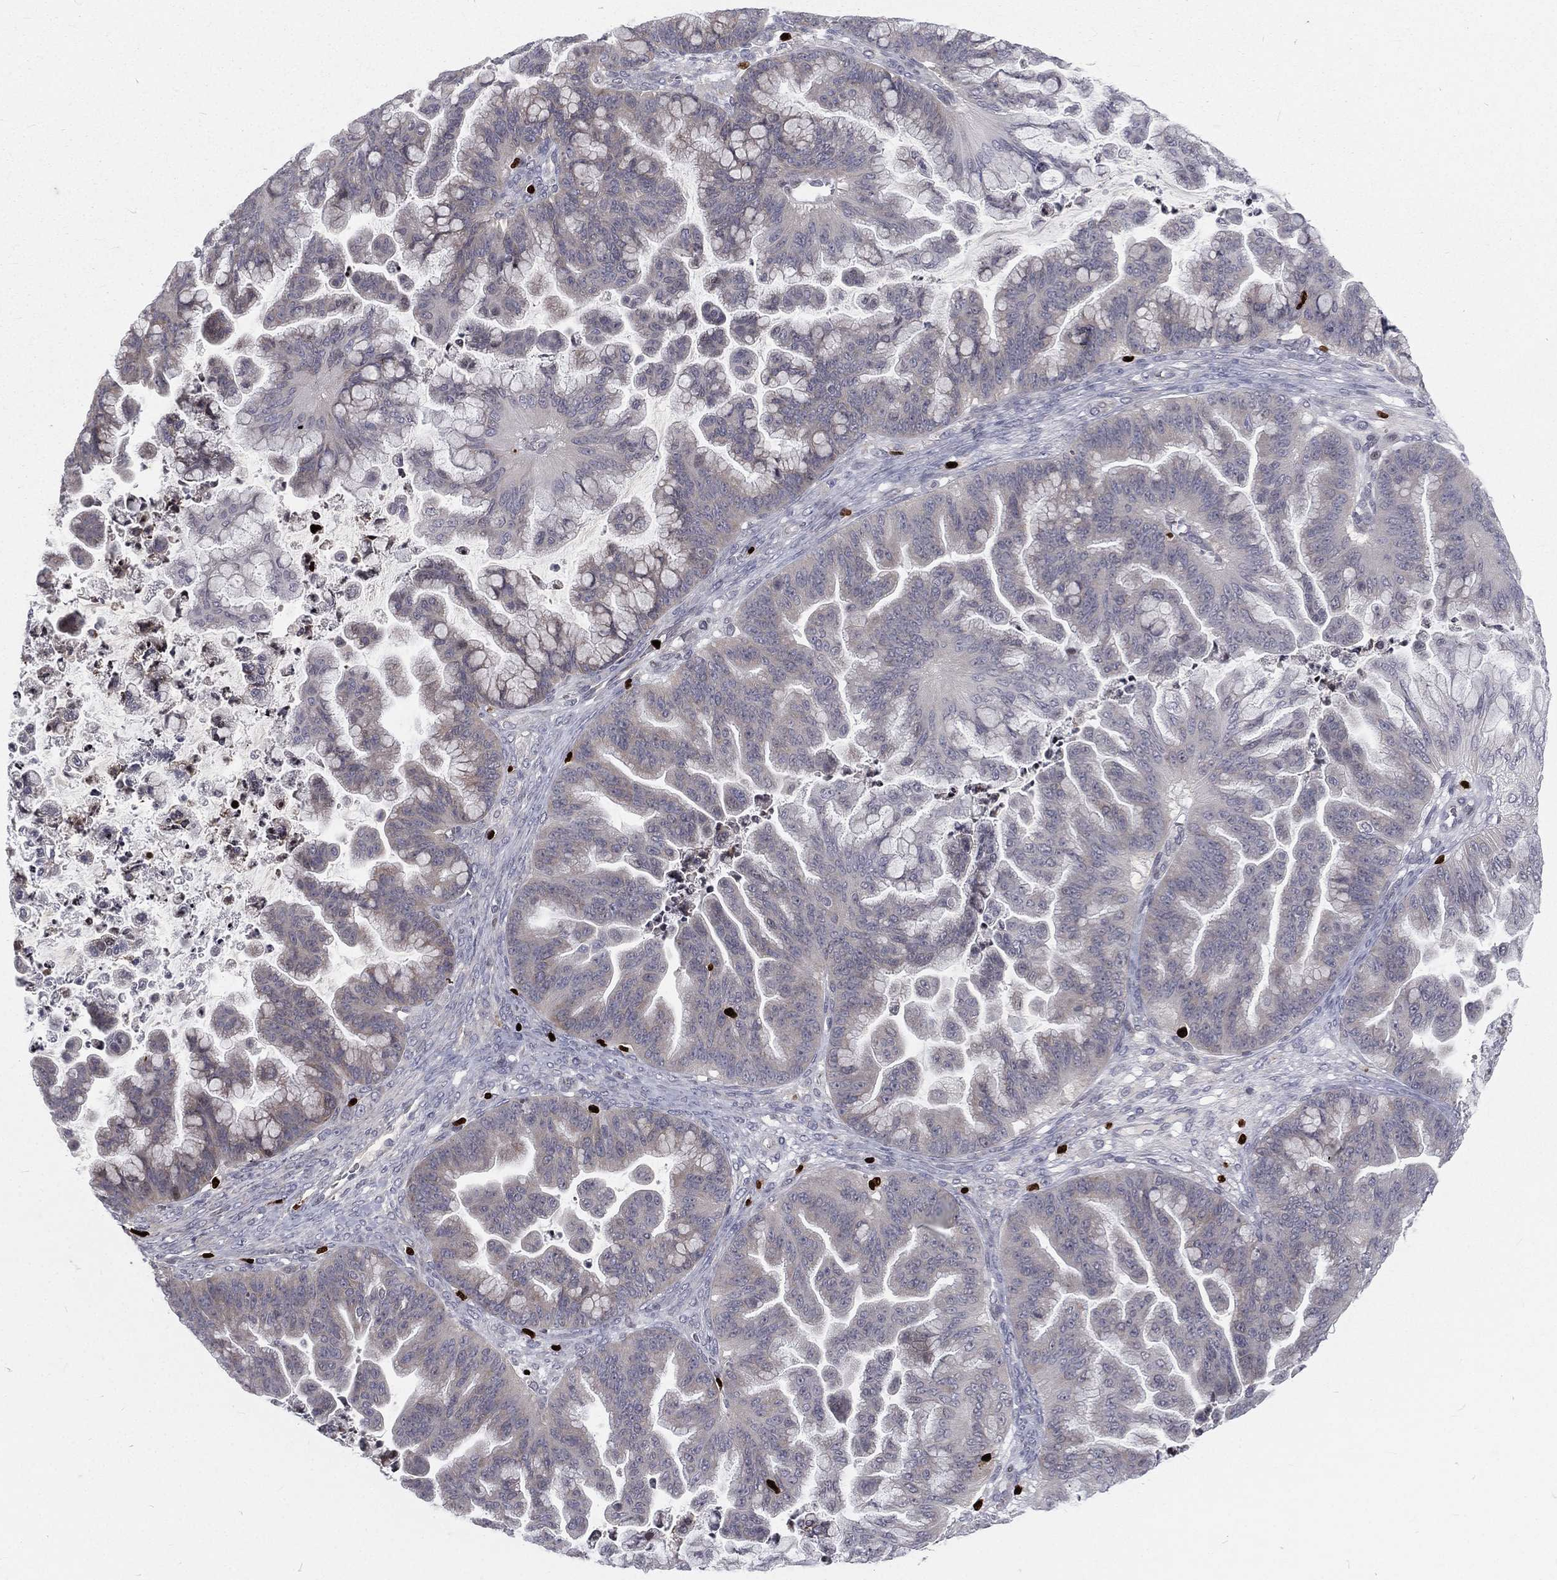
{"staining": {"intensity": "negative", "quantity": "none", "location": "none"}, "tissue": "ovarian cancer", "cell_type": "Tumor cells", "image_type": "cancer", "snomed": [{"axis": "morphology", "description": "Cystadenocarcinoma, mucinous, NOS"}, {"axis": "topography", "description": "Ovary"}], "caption": "The histopathology image displays no staining of tumor cells in ovarian mucinous cystadenocarcinoma.", "gene": "MNDA", "patient": {"sex": "female", "age": 67}}